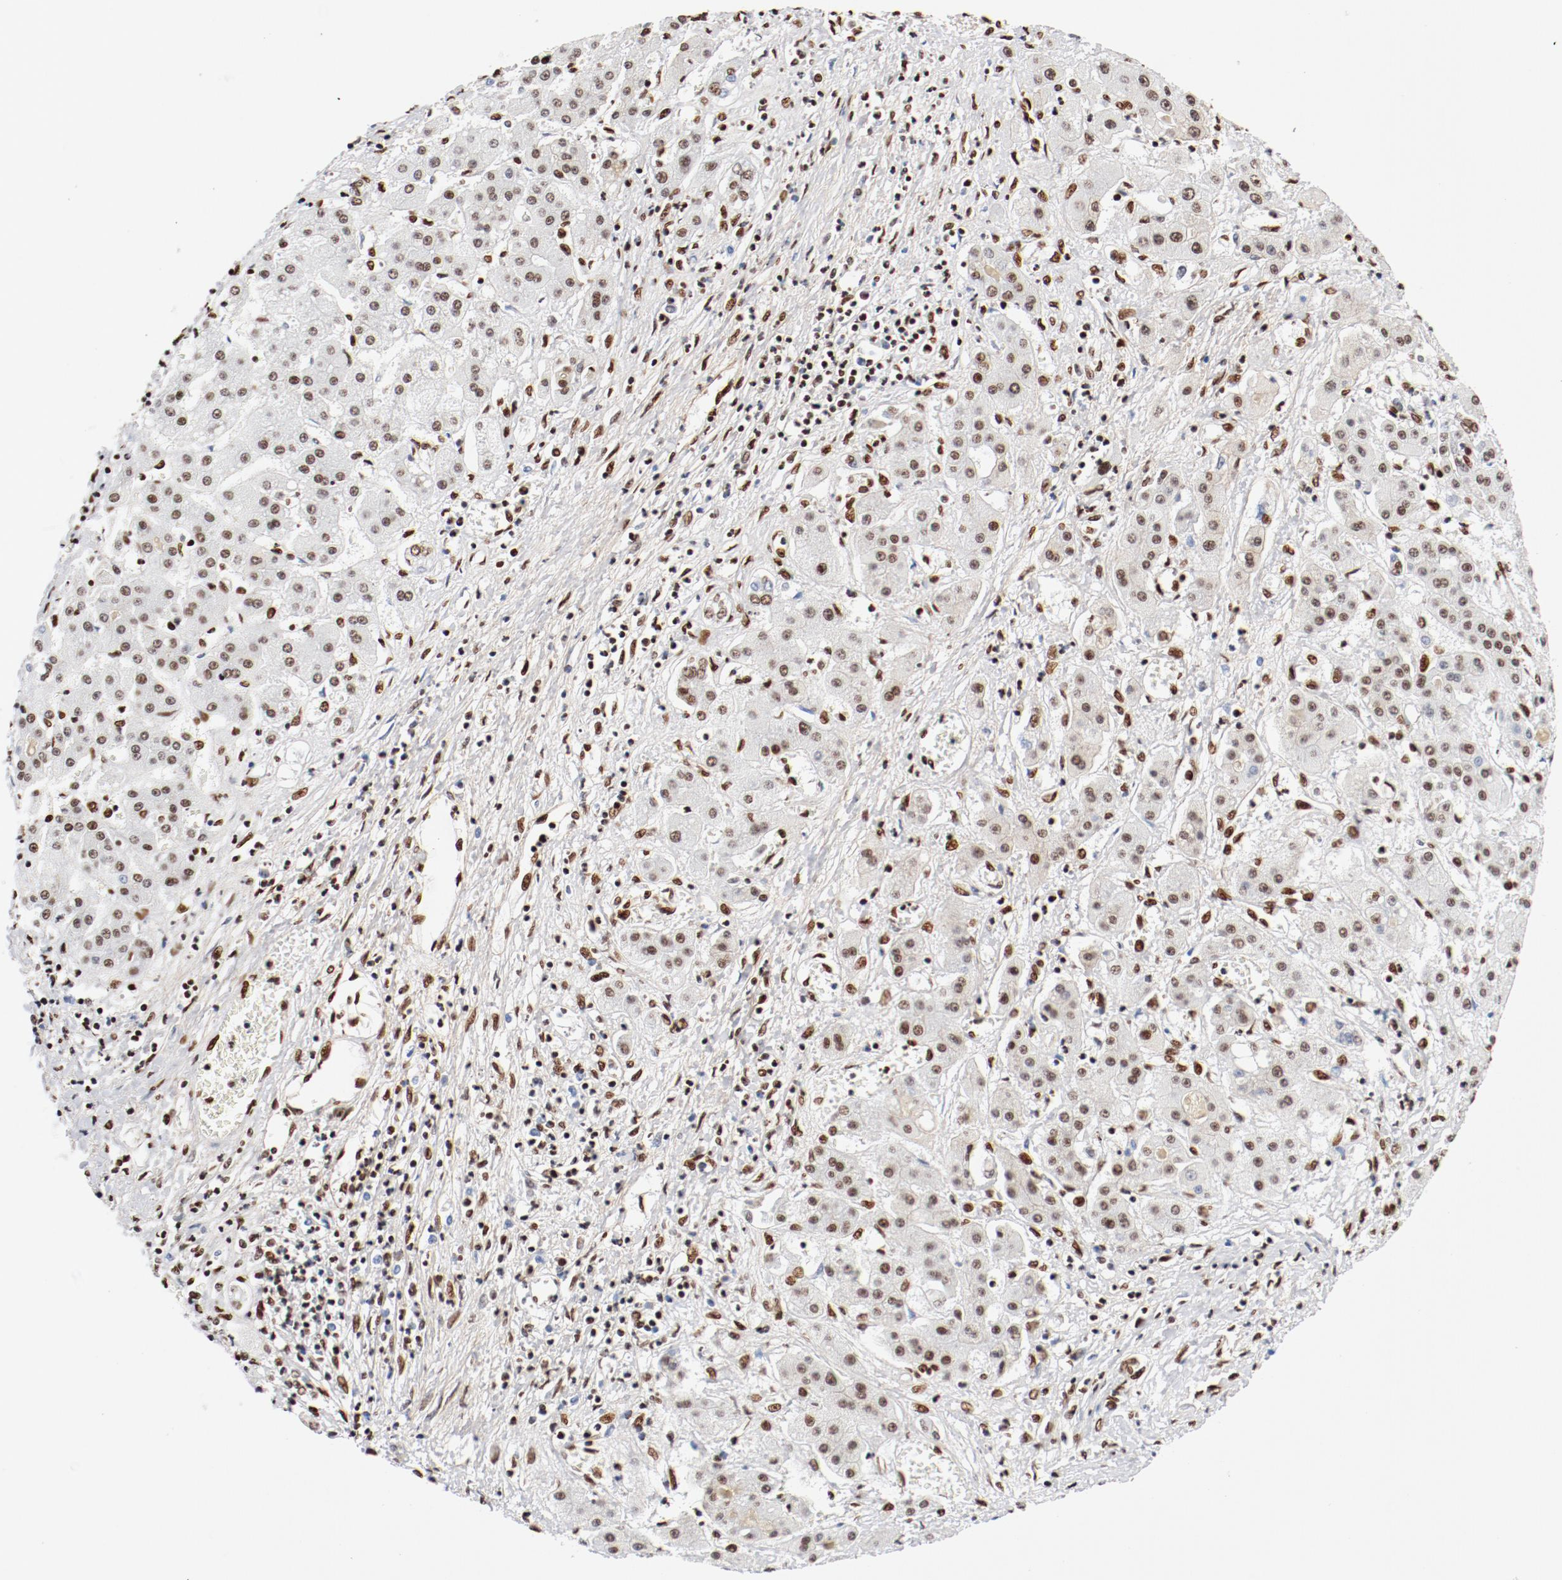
{"staining": {"intensity": "moderate", "quantity": ">75%", "location": "nuclear"}, "tissue": "liver cancer", "cell_type": "Tumor cells", "image_type": "cancer", "snomed": [{"axis": "morphology", "description": "Carcinoma, Hepatocellular, NOS"}, {"axis": "topography", "description": "Liver"}], "caption": "A brown stain shows moderate nuclear positivity of a protein in human liver hepatocellular carcinoma tumor cells.", "gene": "CTBP1", "patient": {"sex": "male", "age": 24}}